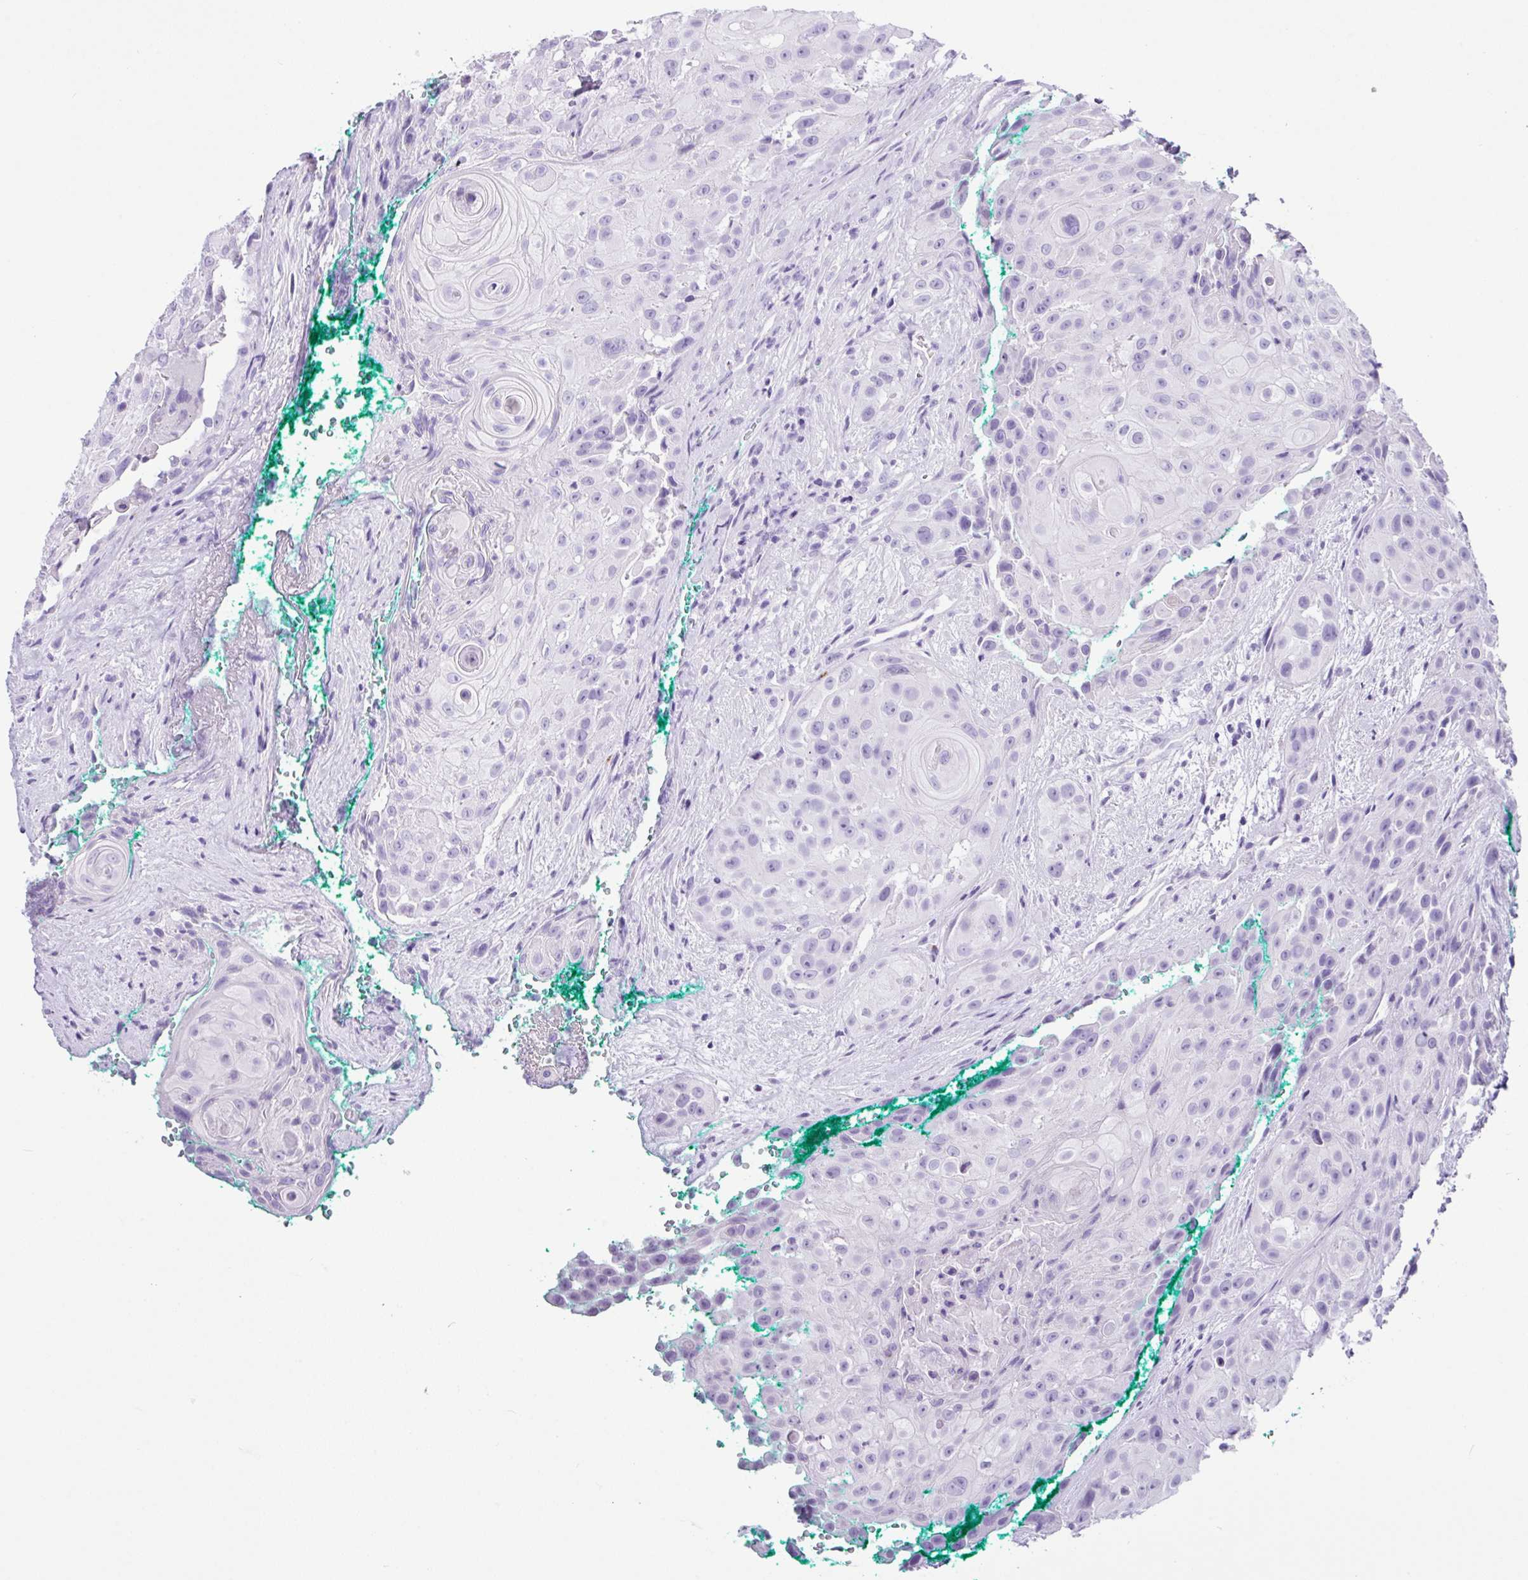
{"staining": {"intensity": "negative", "quantity": "none", "location": "none"}, "tissue": "head and neck cancer", "cell_type": "Tumor cells", "image_type": "cancer", "snomed": [{"axis": "morphology", "description": "Squamous cell carcinoma, NOS"}, {"axis": "topography", "description": "Head-Neck"}], "caption": "DAB (3,3'-diaminobenzidine) immunohistochemical staining of human head and neck squamous cell carcinoma demonstrates no significant positivity in tumor cells.", "gene": "ZG16", "patient": {"sex": "male", "age": 83}}